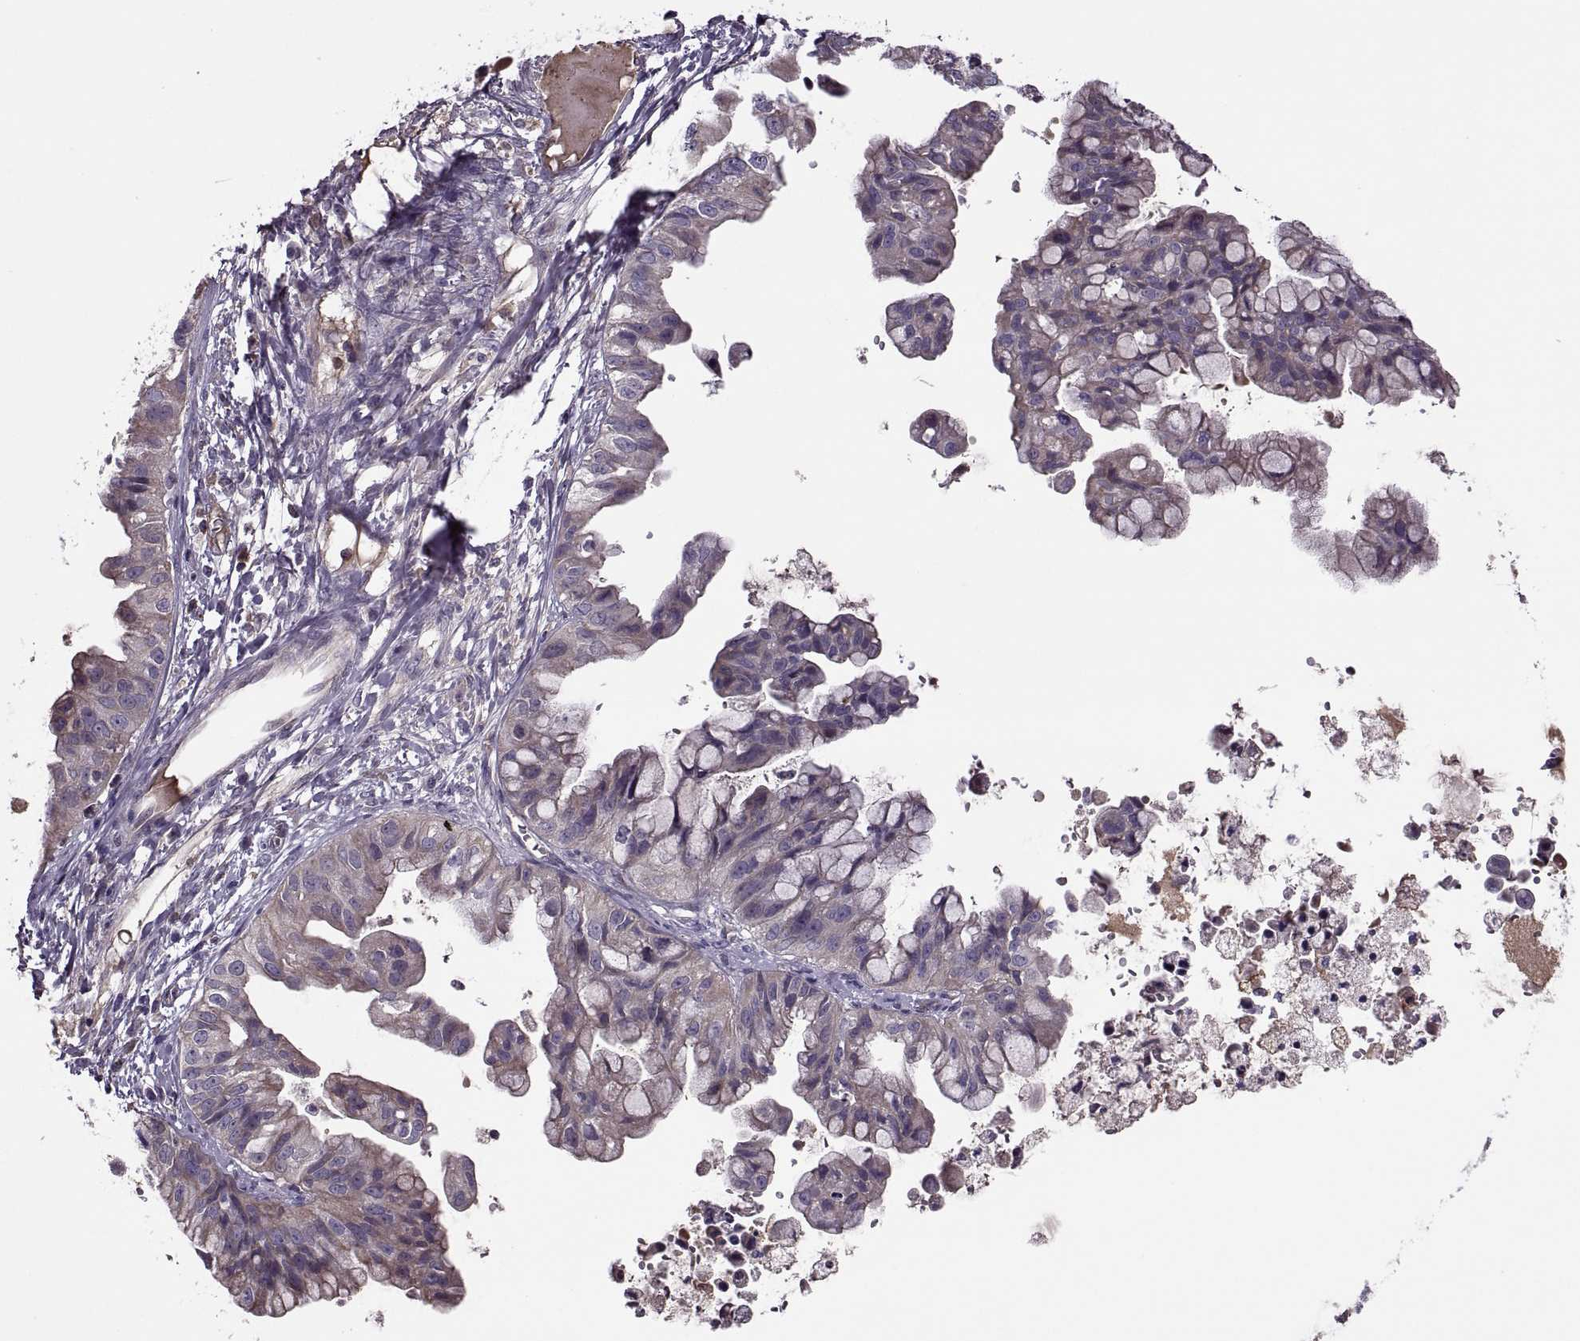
{"staining": {"intensity": "moderate", "quantity": "<25%", "location": "cytoplasmic/membranous"}, "tissue": "ovarian cancer", "cell_type": "Tumor cells", "image_type": "cancer", "snomed": [{"axis": "morphology", "description": "Cystadenocarcinoma, mucinous, NOS"}, {"axis": "topography", "description": "Ovary"}], "caption": "Moderate cytoplasmic/membranous positivity is identified in about <25% of tumor cells in ovarian cancer. (DAB (3,3'-diaminobenzidine) IHC with brightfield microscopy, high magnification).", "gene": "SLC2A3", "patient": {"sex": "female", "age": 76}}